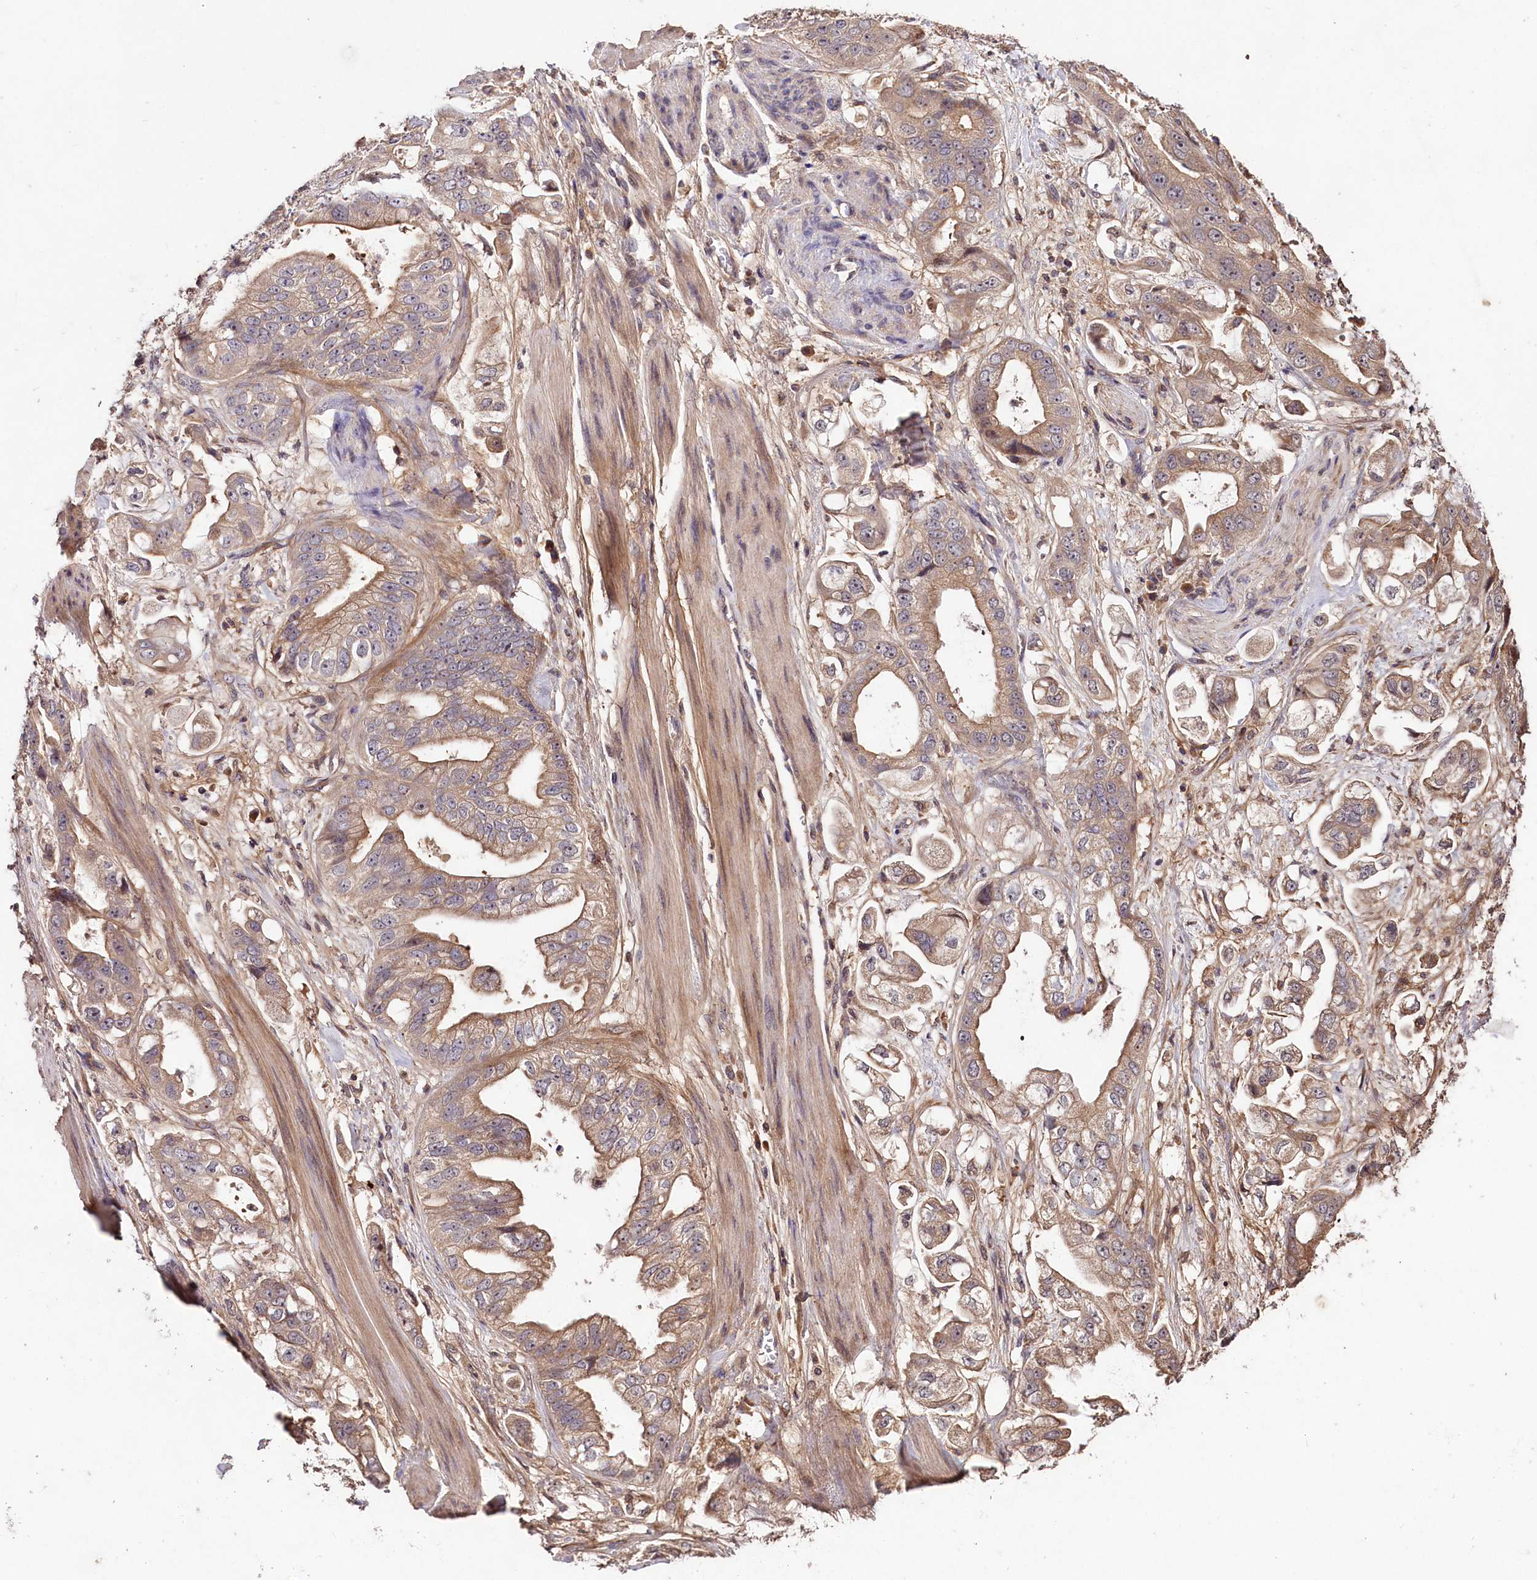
{"staining": {"intensity": "moderate", "quantity": ">75%", "location": "cytoplasmic/membranous"}, "tissue": "stomach cancer", "cell_type": "Tumor cells", "image_type": "cancer", "snomed": [{"axis": "morphology", "description": "Adenocarcinoma, NOS"}, {"axis": "topography", "description": "Stomach"}], "caption": "Stomach adenocarcinoma tissue shows moderate cytoplasmic/membranous positivity in approximately >75% of tumor cells, visualized by immunohistochemistry.", "gene": "TNPO3", "patient": {"sex": "male", "age": 62}}